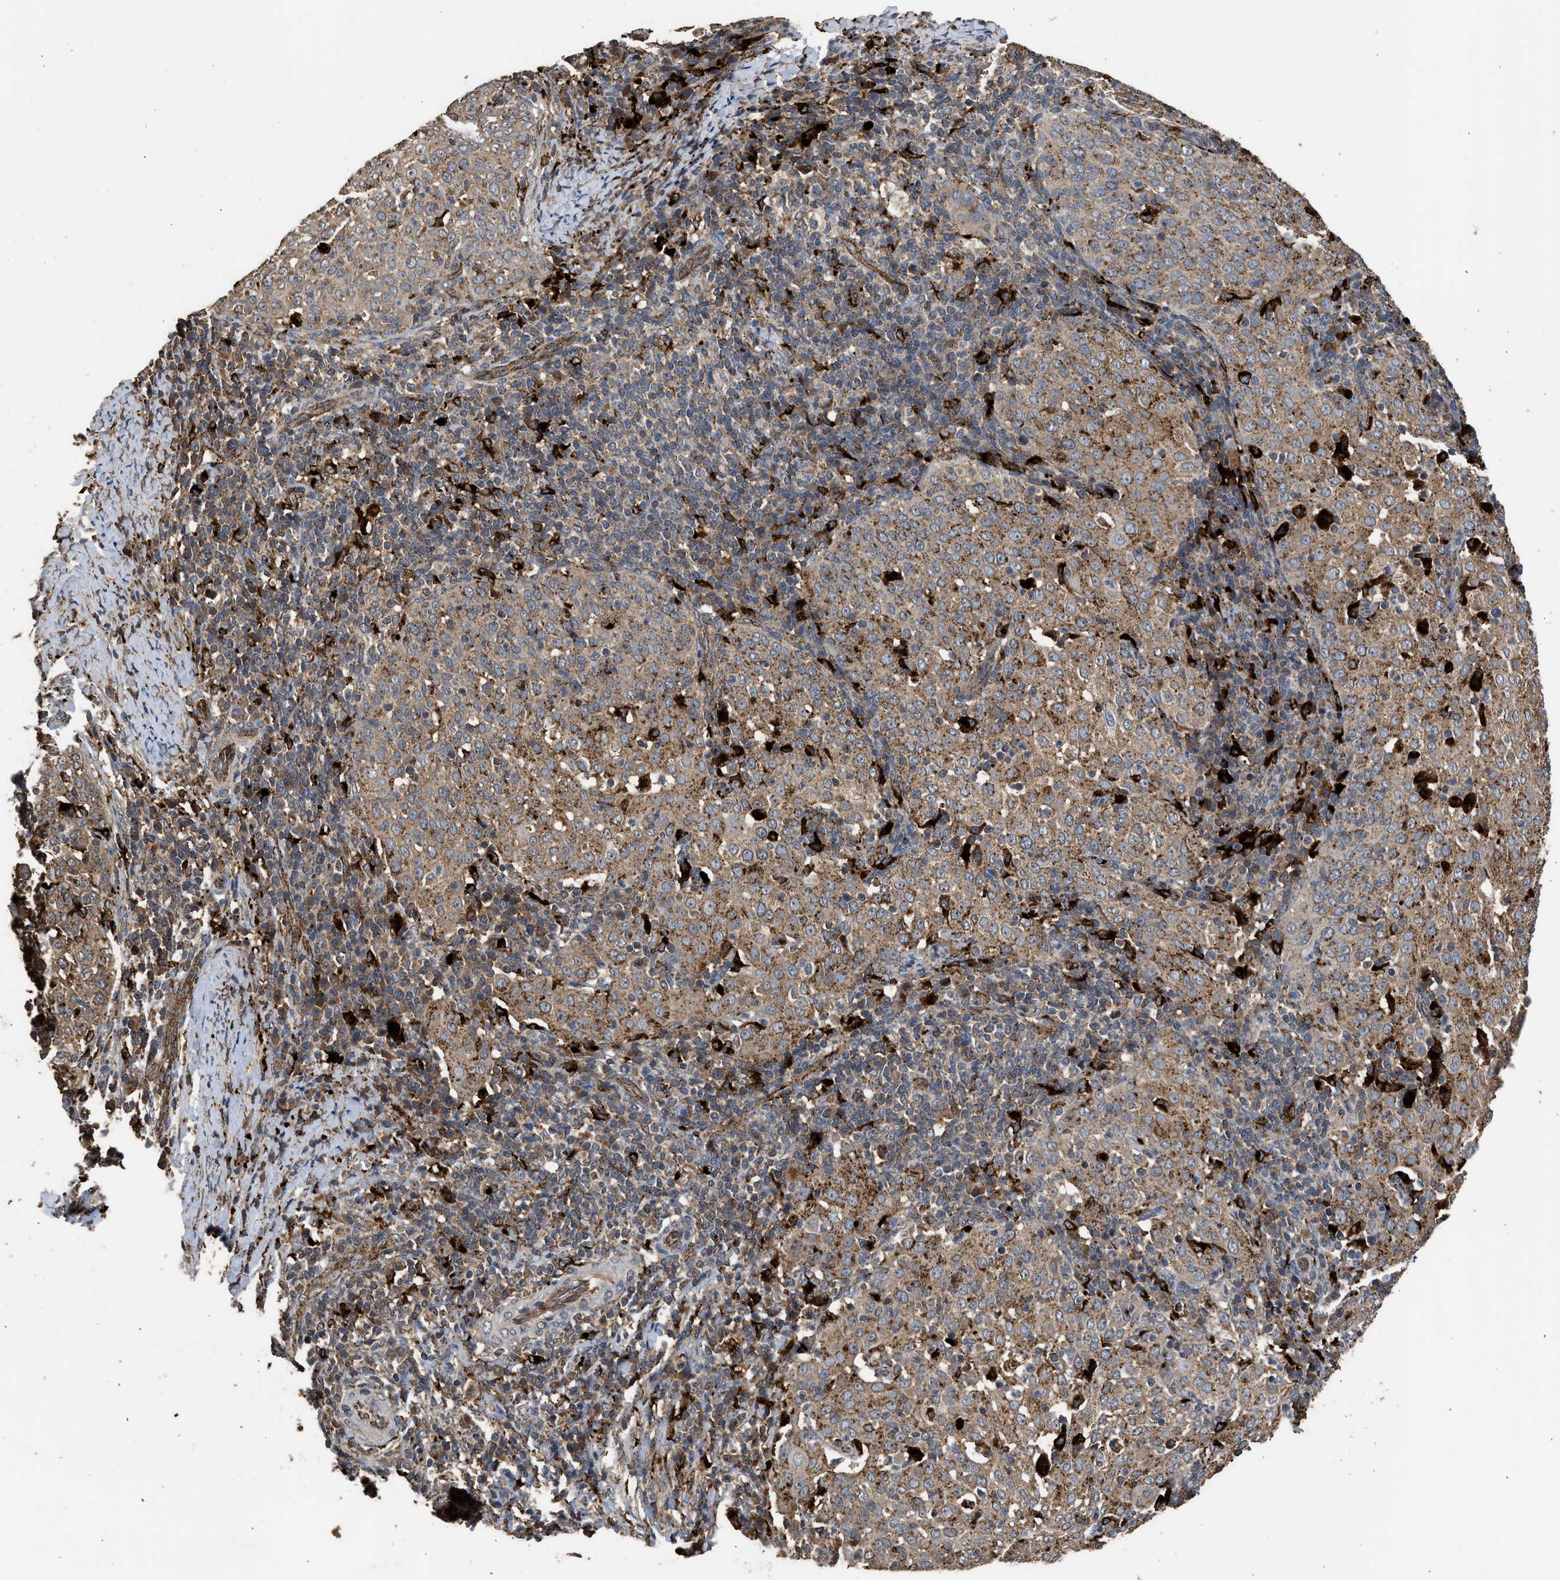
{"staining": {"intensity": "moderate", "quantity": ">75%", "location": "cytoplasmic/membranous"}, "tissue": "cervical cancer", "cell_type": "Tumor cells", "image_type": "cancer", "snomed": [{"axis": "morphology", "description": "Squamous cell carcinoma, NOS"}, {"axis": "topography", "description": "Cervix"}], "caption": "This micrograph shows immunohistochemistry staining of human cervical cancer (squamous cell carcinoma), with medium moderate cytoplasmic/membranous staining in about >75% of tumor cells.", "gene": "CTSV", "patient": {"sex": "female", "age": 51}}